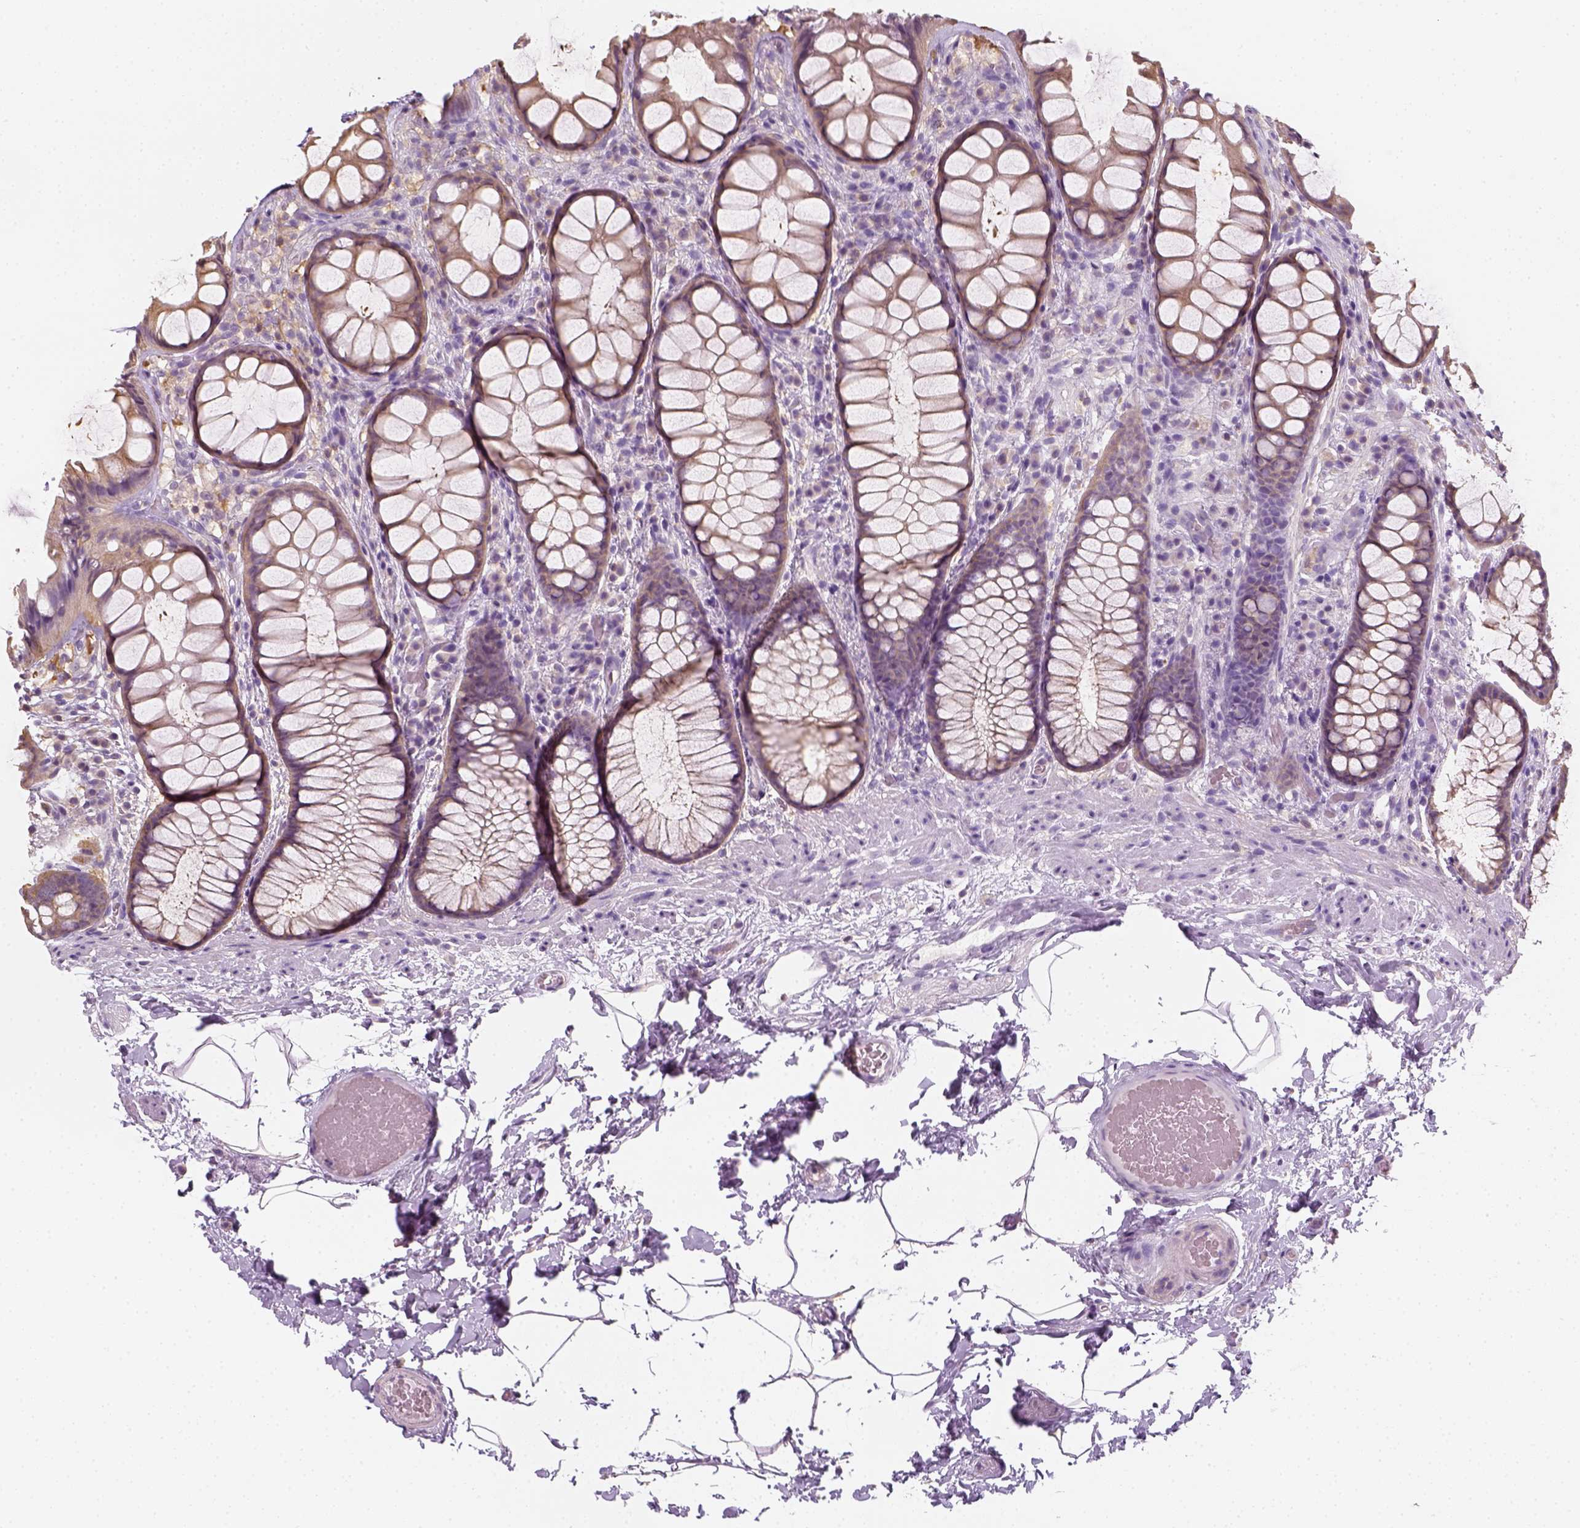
{"staining": {"intensity": "weak", "quantity": "<25%", "location": "cytoplasmic/membranous"}, "tissue": "rectum", "cell_type": "Glandular cells", "image_type": "normal", "snomed": [{"axis": "morphology", "description": "Normal tissue, NOS"}, {"axis": "topography", "description": "Rectum"}], "caption": "Photomicrograph shows no significant protein expression in glandular cells of normal rectum.", "gene": "EPHB1", "patient": {"sex": "female", "age": 62}}